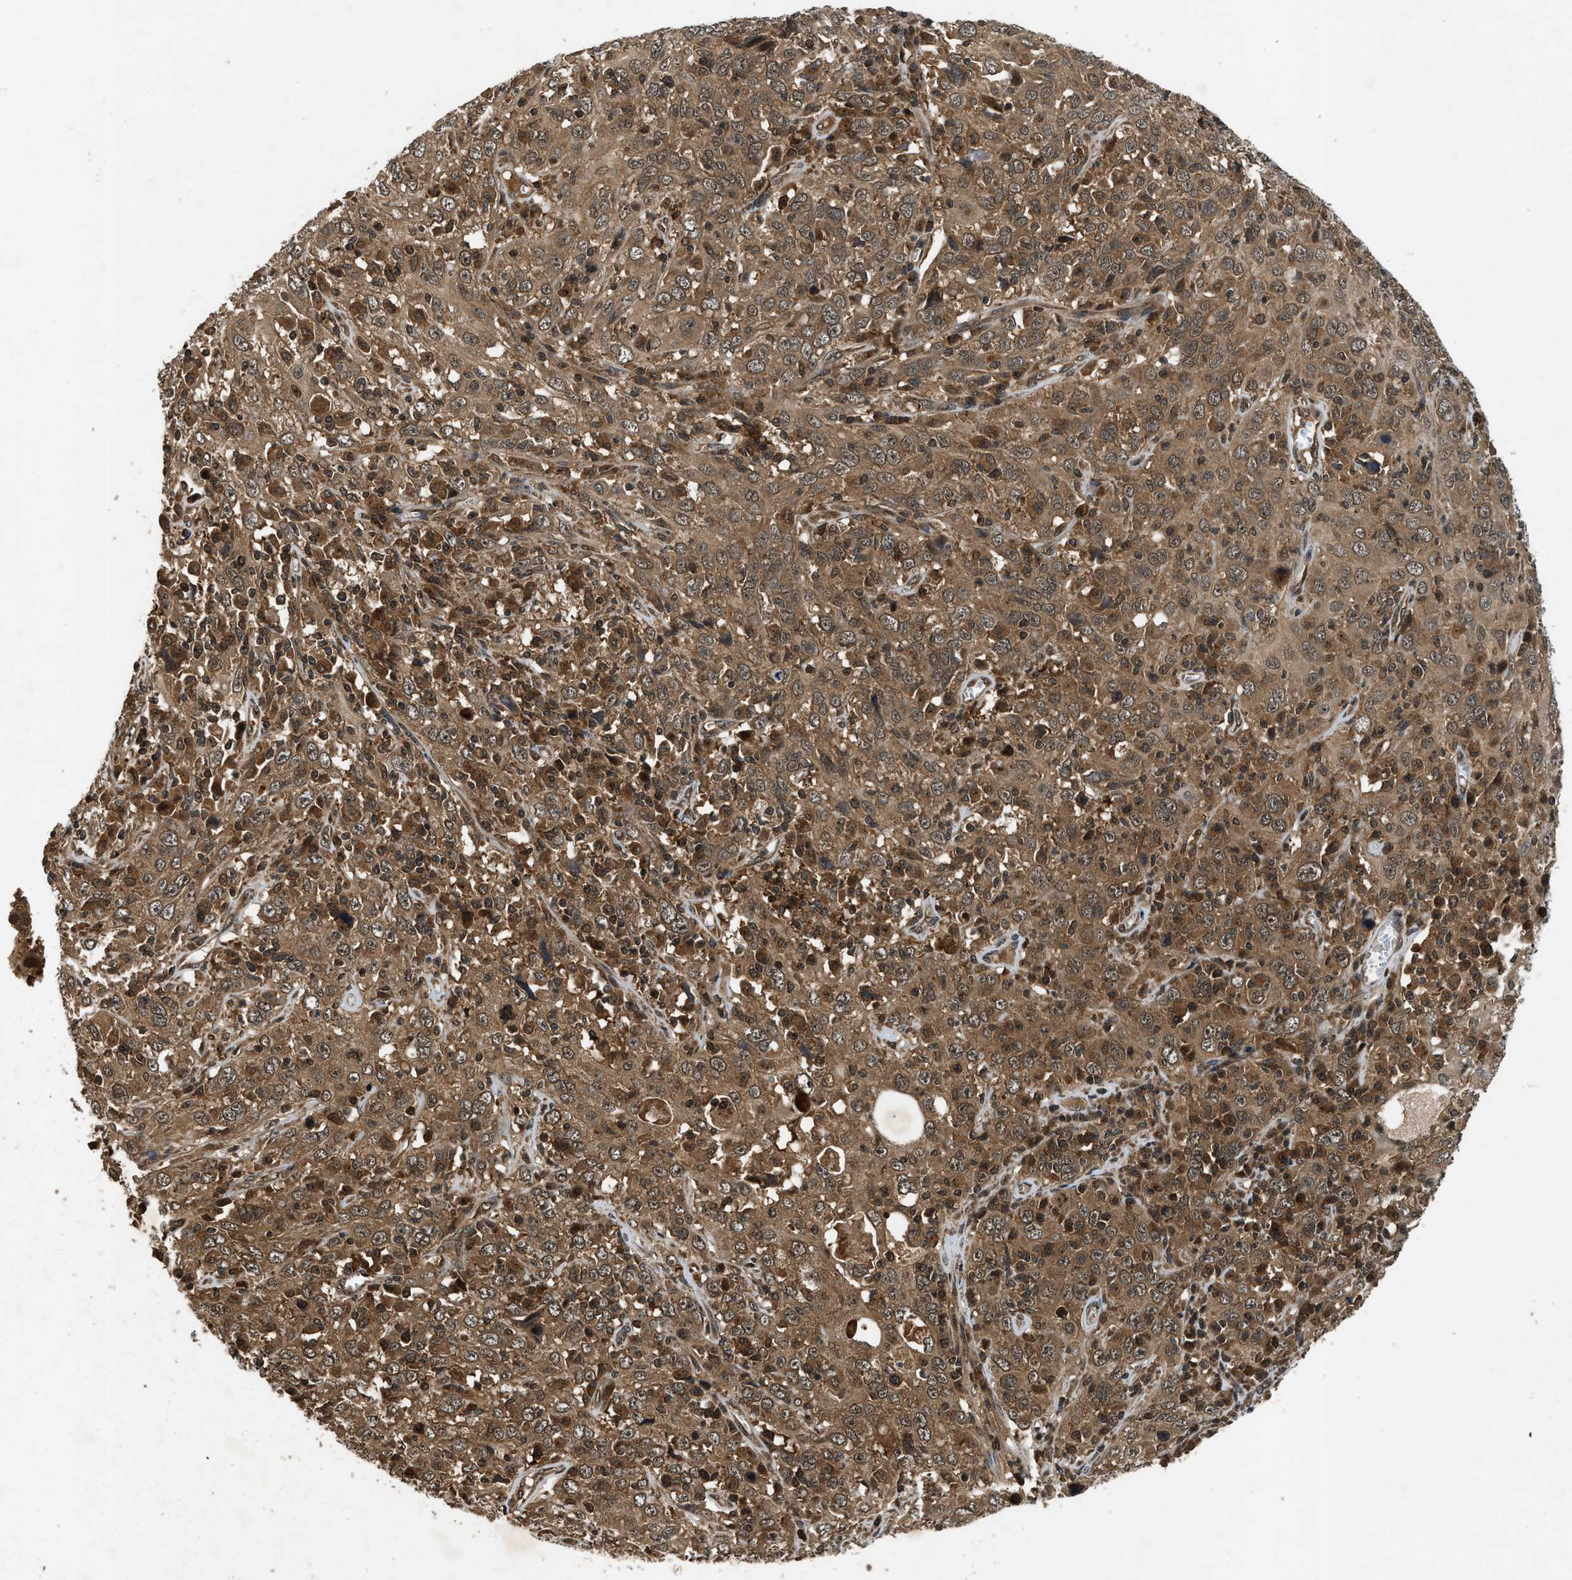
{"staining": {"intensity": "moderate", "quantity": ">75%", "location": "cytoplasmic/membranous"}, "tissue": "cervical cancer", "cell_type": "Tumor cells", "image_type": "cancer", "snomed": [{"axis": "morphology", "description": "Squamous cell carcinoma, NOS"}, {"axis": "topography", "description": "Cervix"}], "caption": "Protein staining by immunohistochemistry reveals moderate cytoplasmic/membranous staining in approximately >75% of tumor cells in cervical cancer (squamous cell carcinoma).", "gene": "RPS6KB1", "patient": {"sex": "female", "age": 46}}